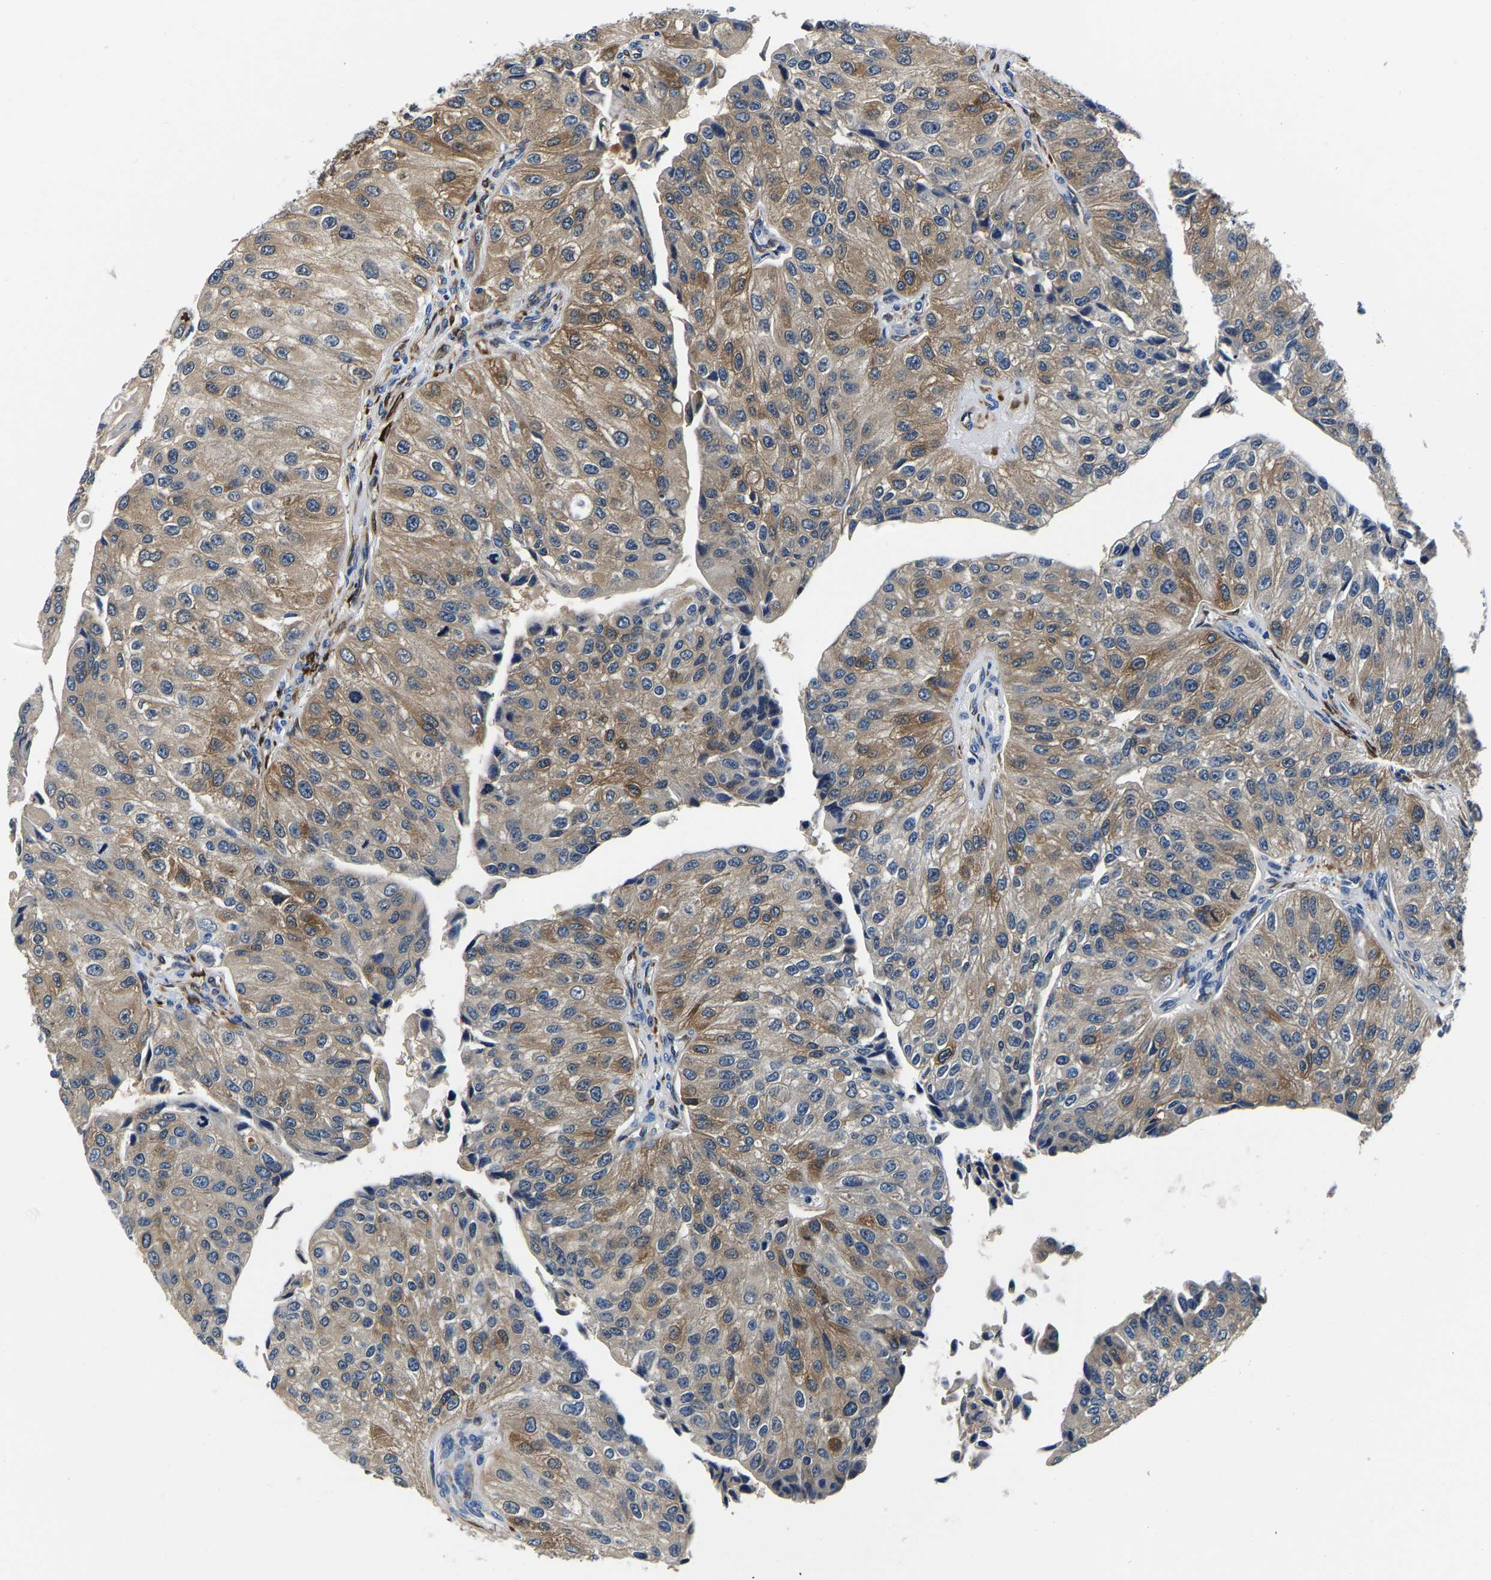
{"staining": {"intensity": "moderate", "quantity": ">75%", "location": "cytoplasmic/membranous"}, "tissue": "urothelial cancer", "cell_type": "Tumor cells", "image_type": "cancer", "snomed": [{"axis": "morphology", "description": "Urothelial carcinoma, High grade"}, {"axis": "topography", "description": "Kidney"}, {"axis": "topography", "description": "Urinary bladder"}], "caption": "Immunohistochemical staining of human urothelial cancer reveals medium levels of moderate cytoplasmic/membranous staining in approximately >75% of tumor cells.", "gene": "S100A13", "patient": {"sex": "male", "age": 77}}